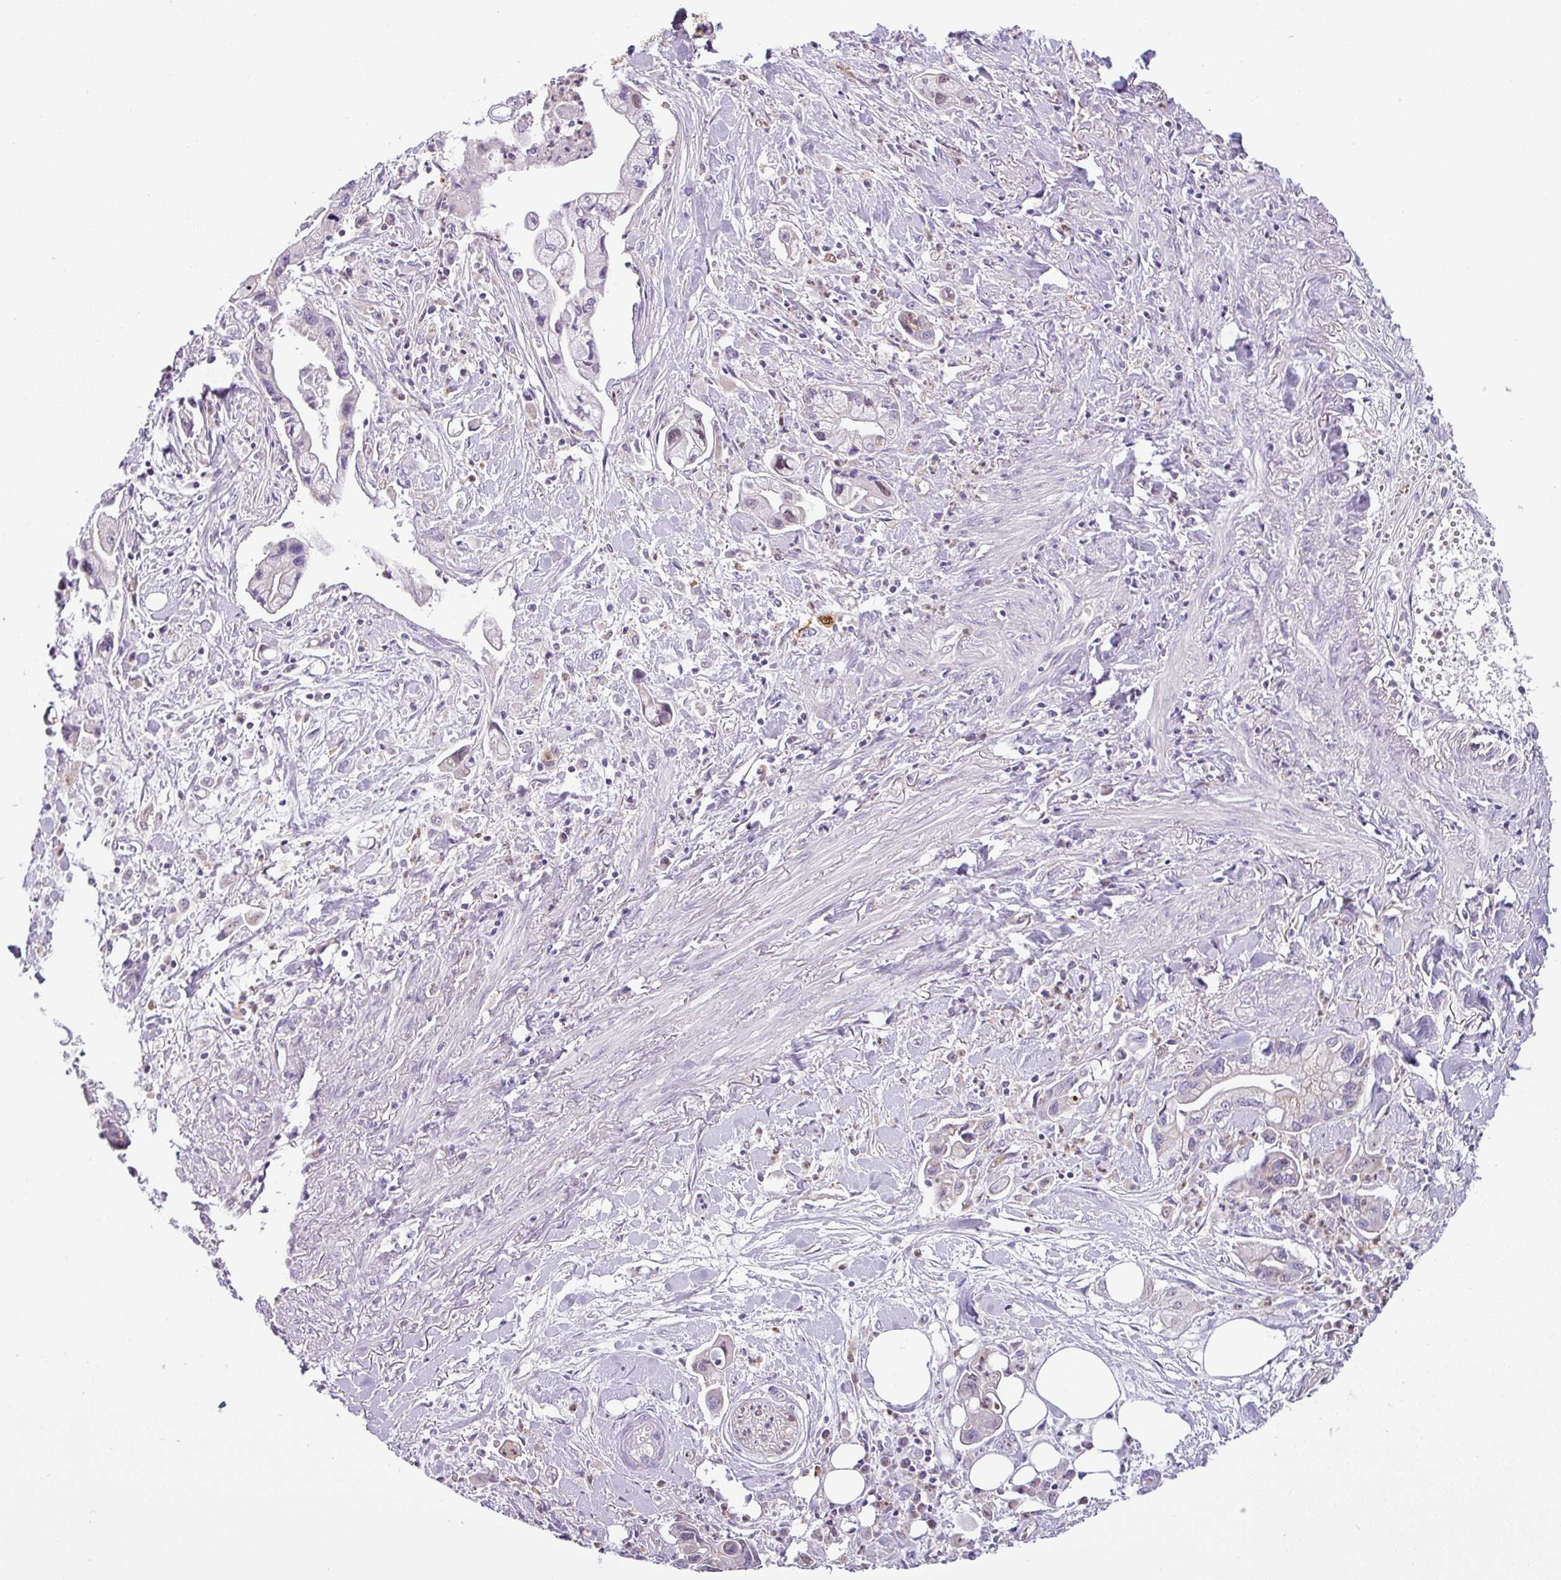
{"staining": {"intensity": "negative", "quantity": "none", "location": "none"}, "tissue": "pancreatic cancer", "cell_type": "Tumor cells", "image_type": "cancer", "snomed": [{"axis": "morphology", "description": "Adenocarcinoma, NOS"}, {"axis": "topography", "description": "Pancreas"}], "caption": "IHC micrograph of neoplastic tissue: pancreatic cancer stained with DAB shows no significant protein staining in tumor cells.", "gene": "HMCN2", "patient": {"sex": "male", "age": 61}}